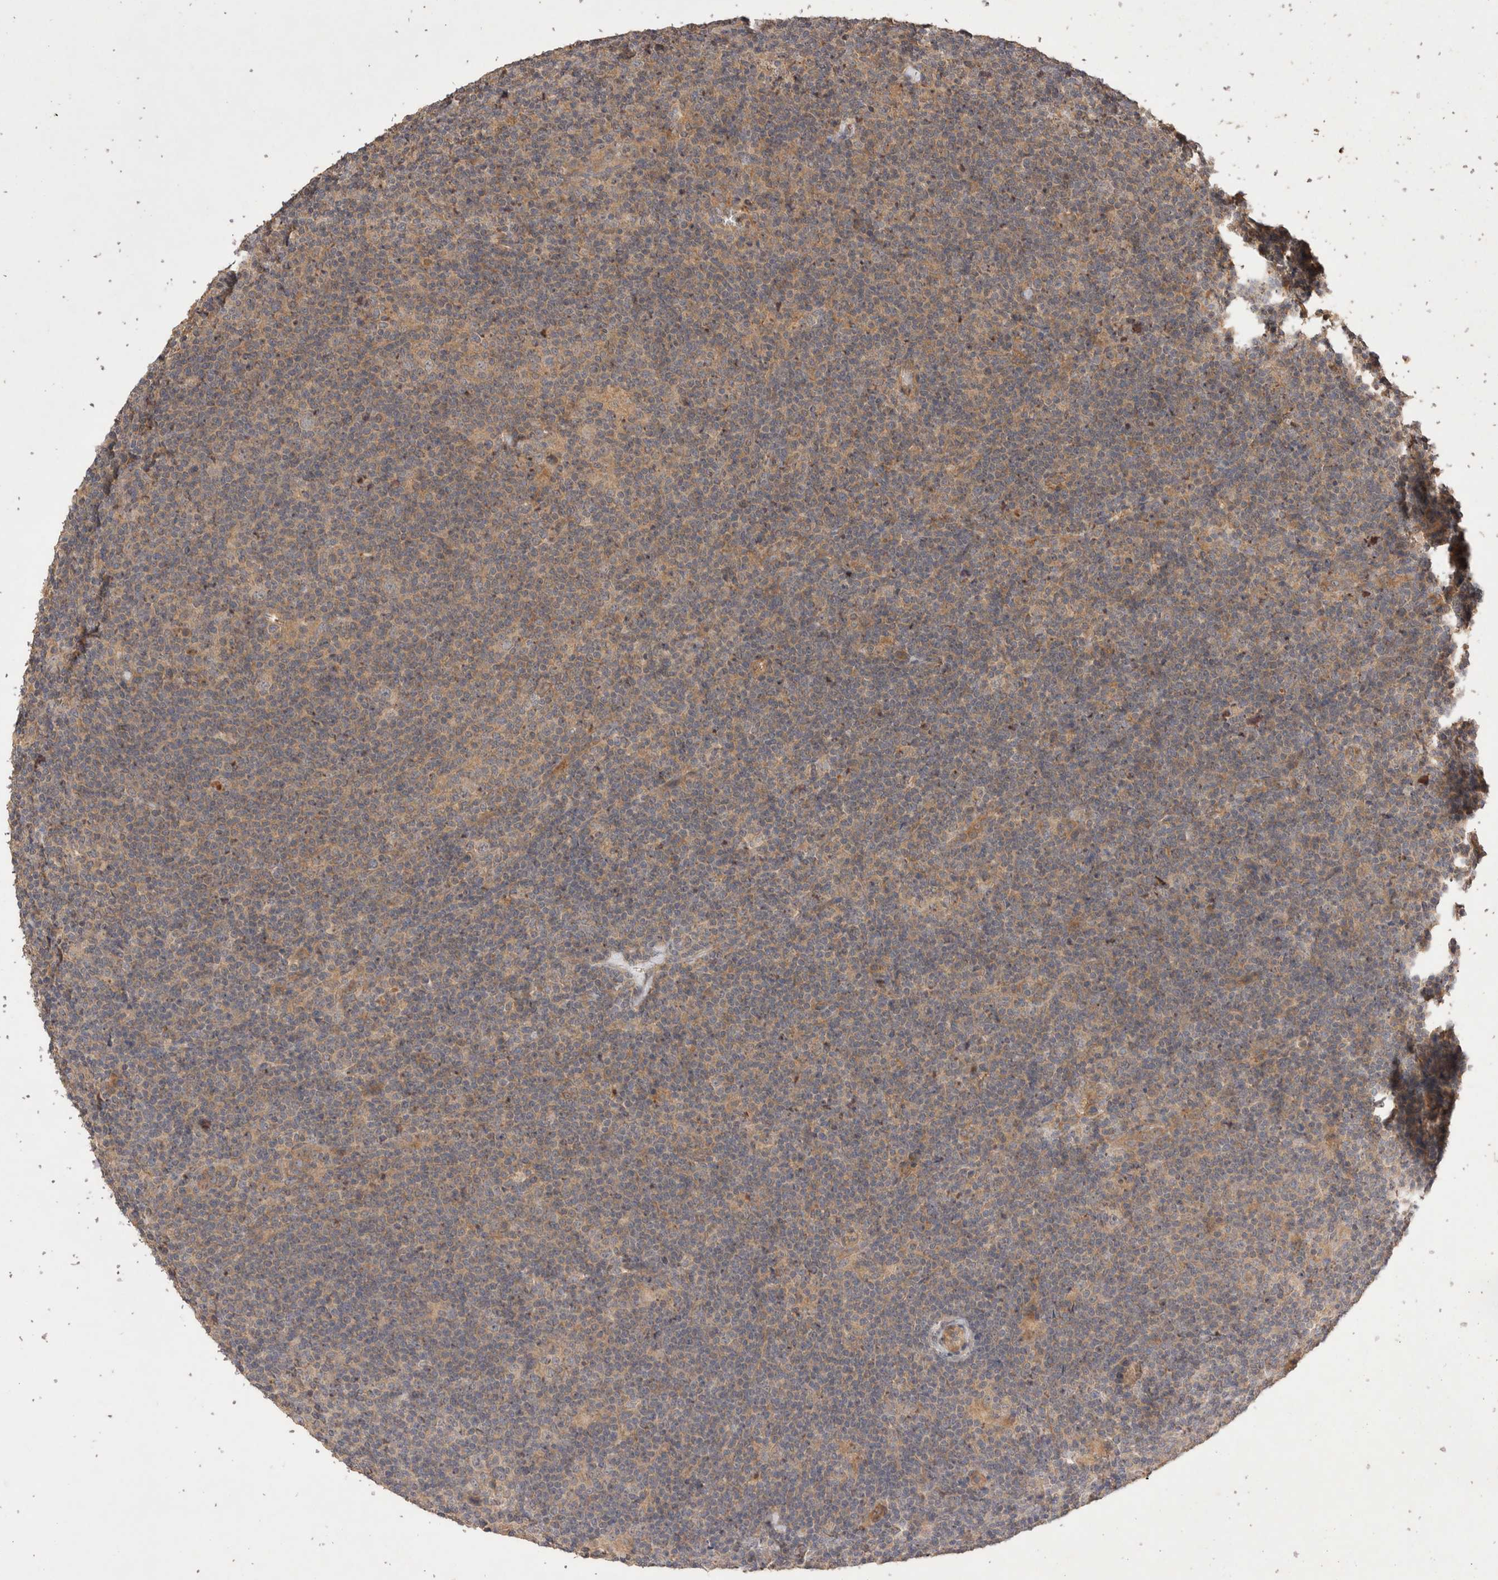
{"staining": {"intensity": "weak", "quantity": ">75%", "location": "cytoplasmic/membranous"}, "tissue": "lymphoma", "cell_type": "Tumor cells", "image_type": "cancer", "snomed": [{"axis": "morphology", "description": "Hodgkin's disease, NOS"}, {"axis": "topography", "description": "Lymph node"}], "caption": "IHC image of neoplastic tissue: lymphoma stained using immunohistochemistry (IHC) displays low levels of weak protein expression localized specifically in the cytoplasmic/membranous of tumor cells, appearing as a cytoplasmic/membranous brown color.", "gene": "NSMAF", "patient": {"sex": "female", "age": 57}}